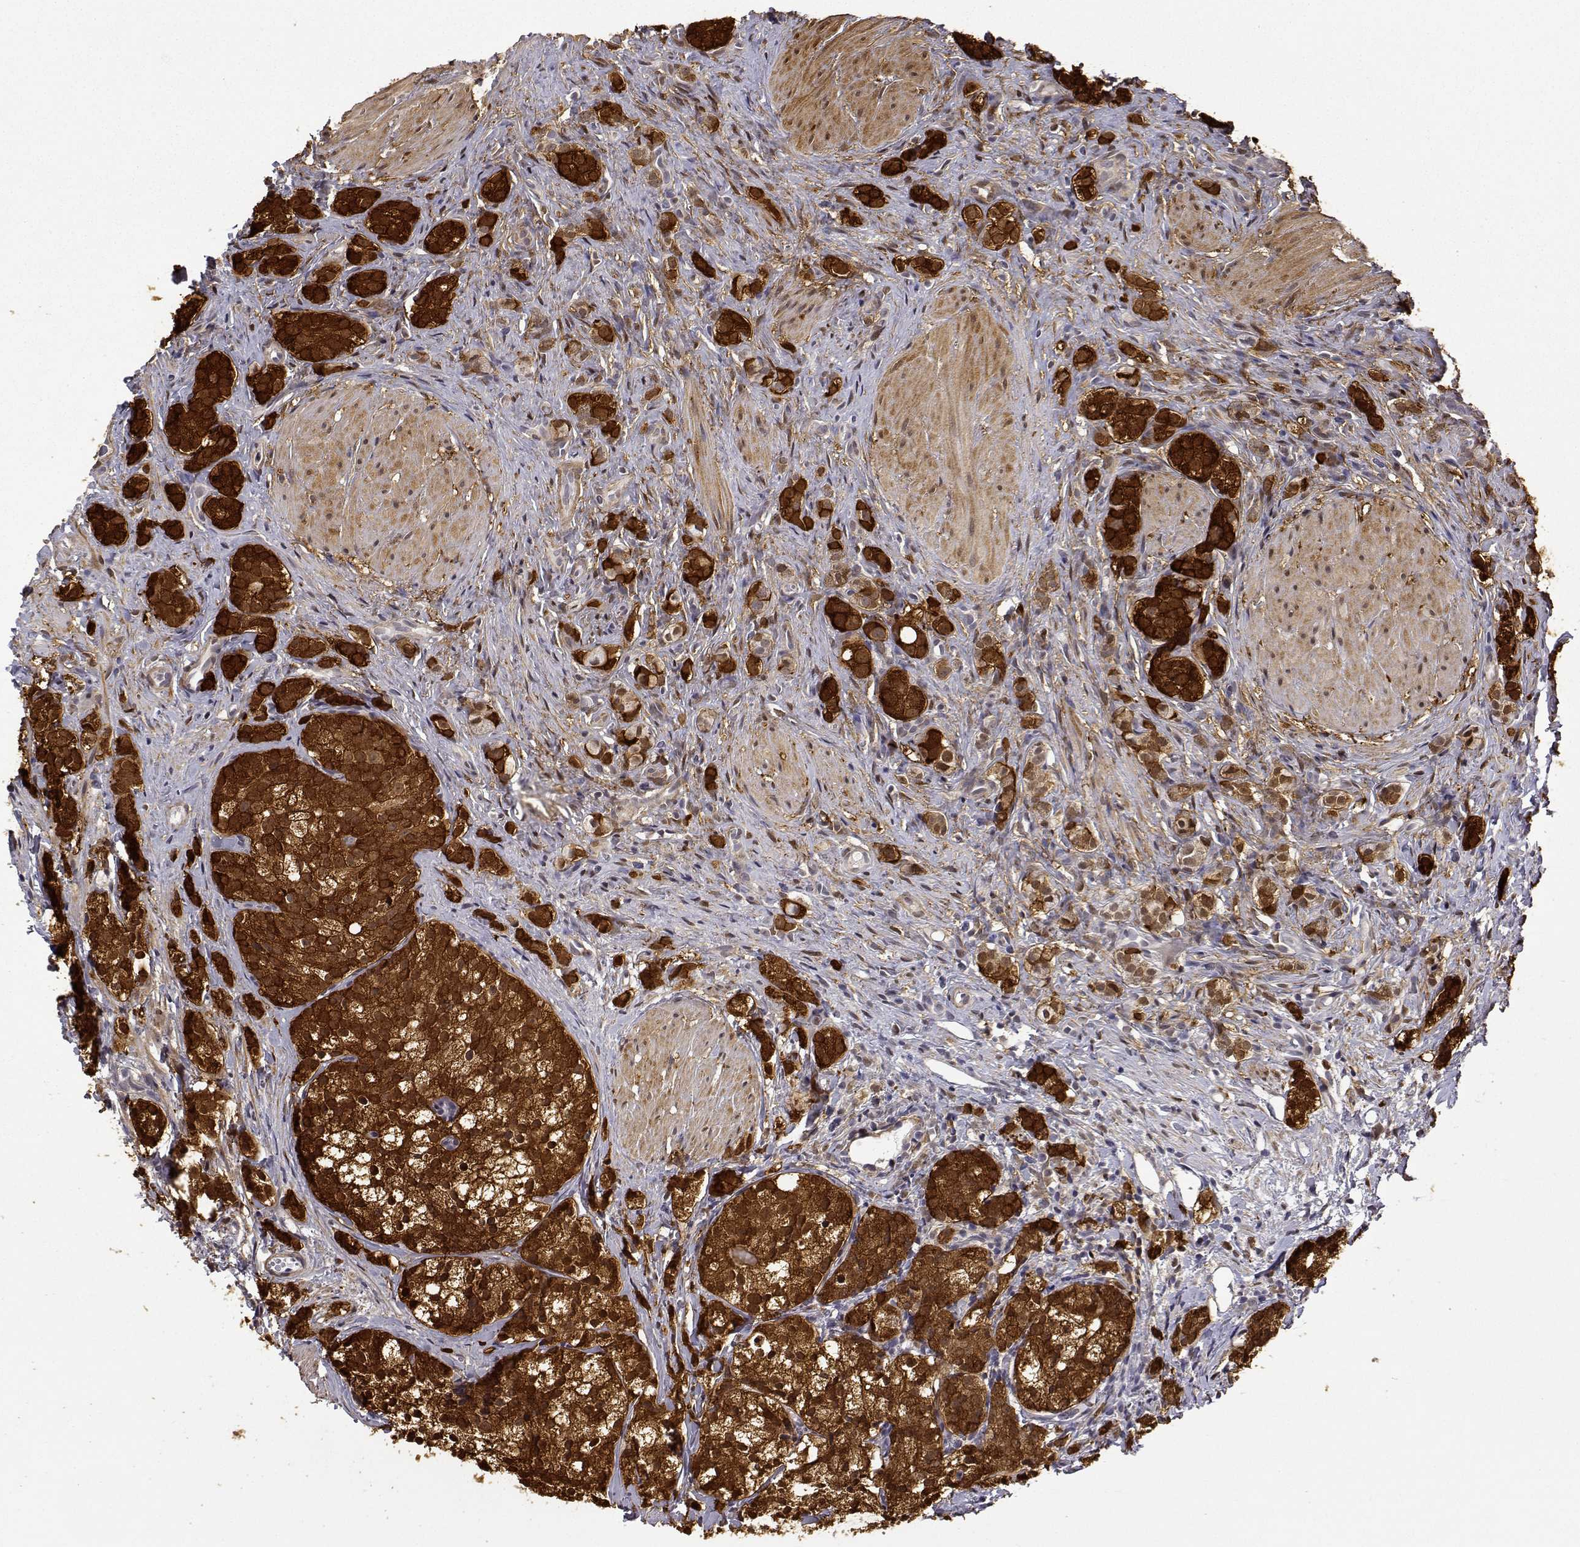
{"staining": {"intensity": "strong", "quantity": ">75%", "location": "cytoplasmic/membranous"}, "tissue": "prostate cancer", "cell_type": "Tumor cells", "image_type": "cancer", "snomed": [{"axis": "morphology", "description": "Adenocarcinoma, High grade"}, {"axis": "topography", "description": "Prostate"}], "caption": "Prostate high-grade adenocarcinoma stained with a protein marker shows strong staining in tumor cells.", "gene": "PHGDH", "patient": {"sex": "male", "age": 53}}